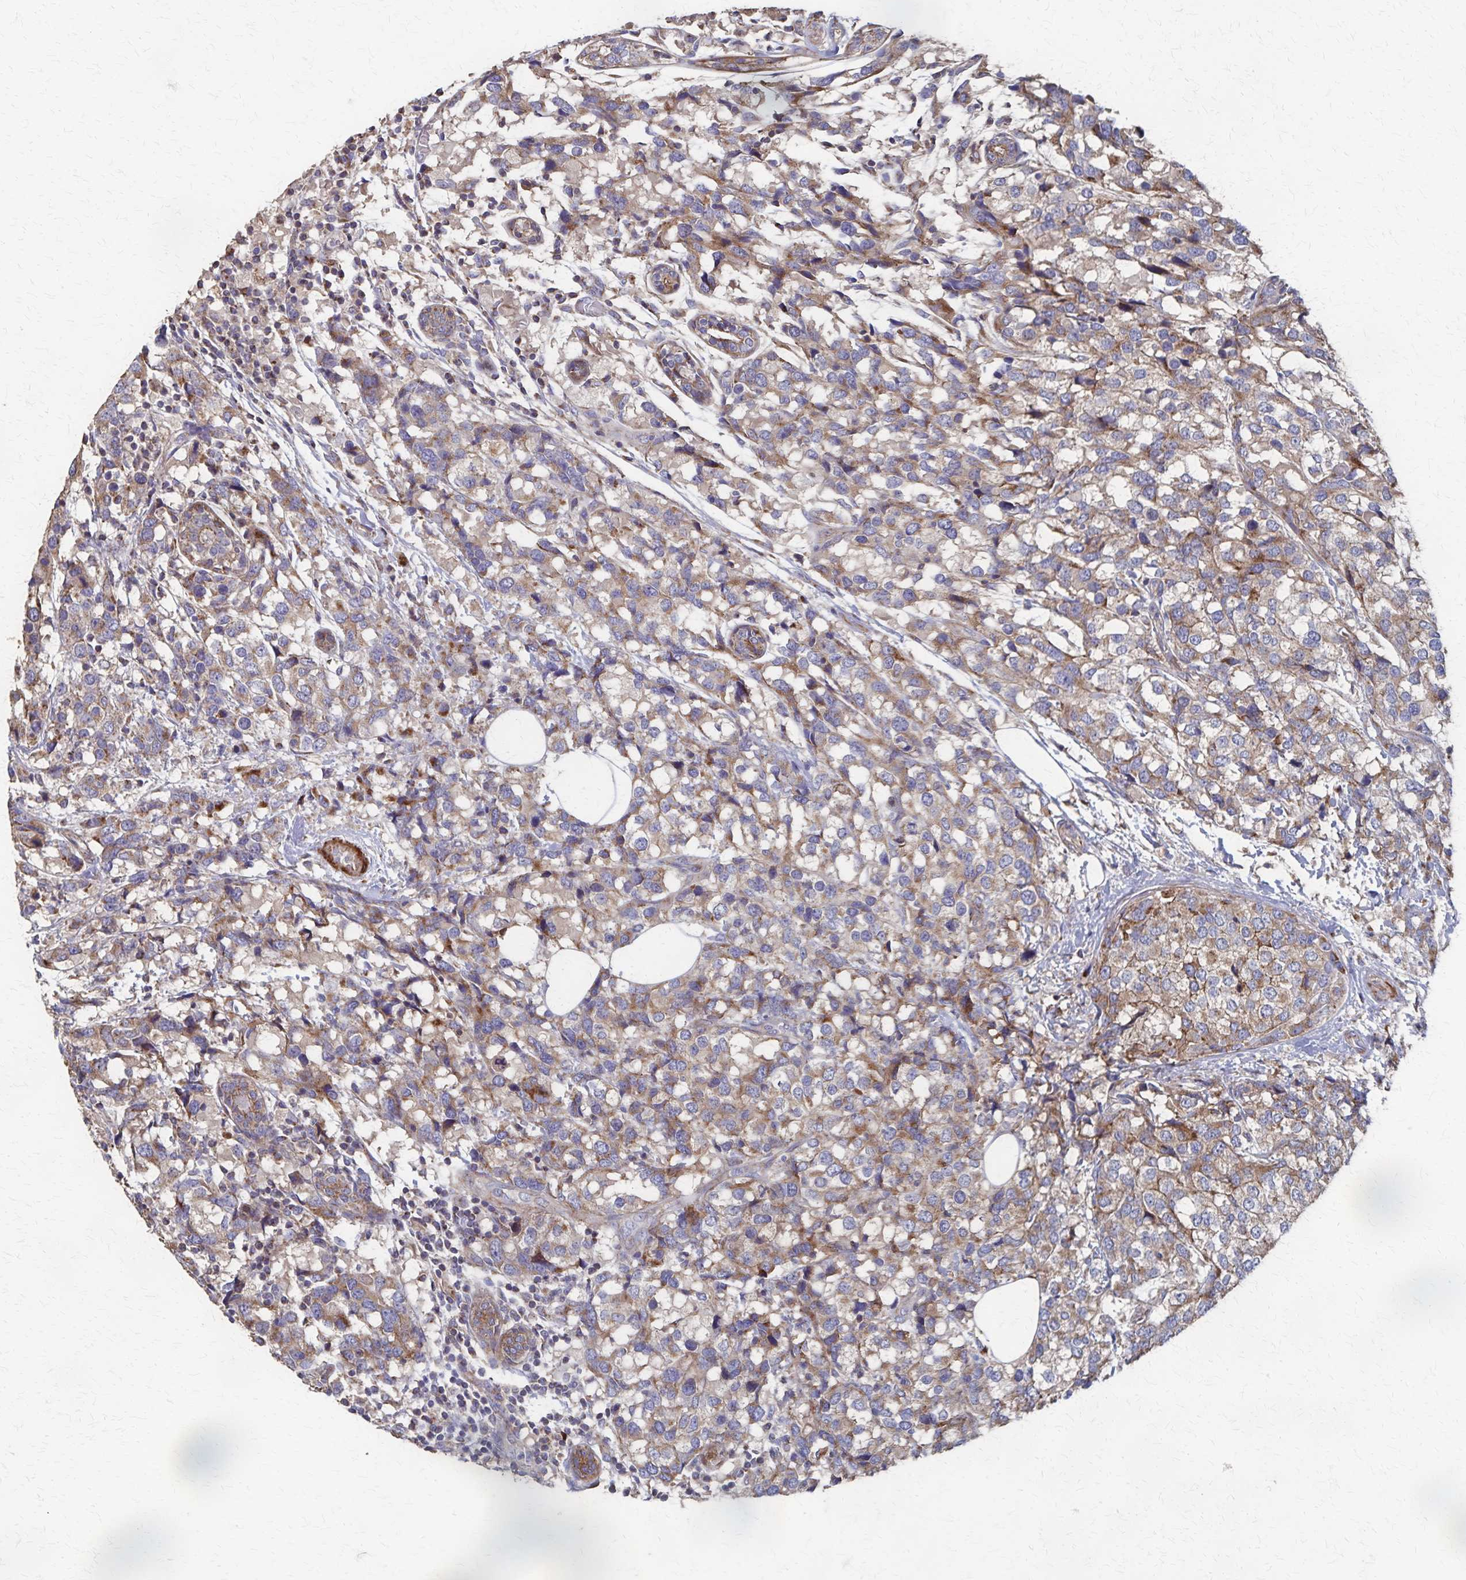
{"staining": {"intensity": "weak", "quantity": ">75%", "location": "cytoplasmic/membranous"}, "tissue": "breast cancer", "cell_type": "Tumor cells", "image_type": "cancer", "snomed": [{"axis": "morphology", "description": "Lobular carcinoma"}, {"axis": "topography", "description": "Breast"}], "caption": "Lobular carcinoma (breast) stained with a protein marker displays weak staining in tumor cells.", "gene": "PGAP2", "patient": {"sex": "female", "age": 59}}